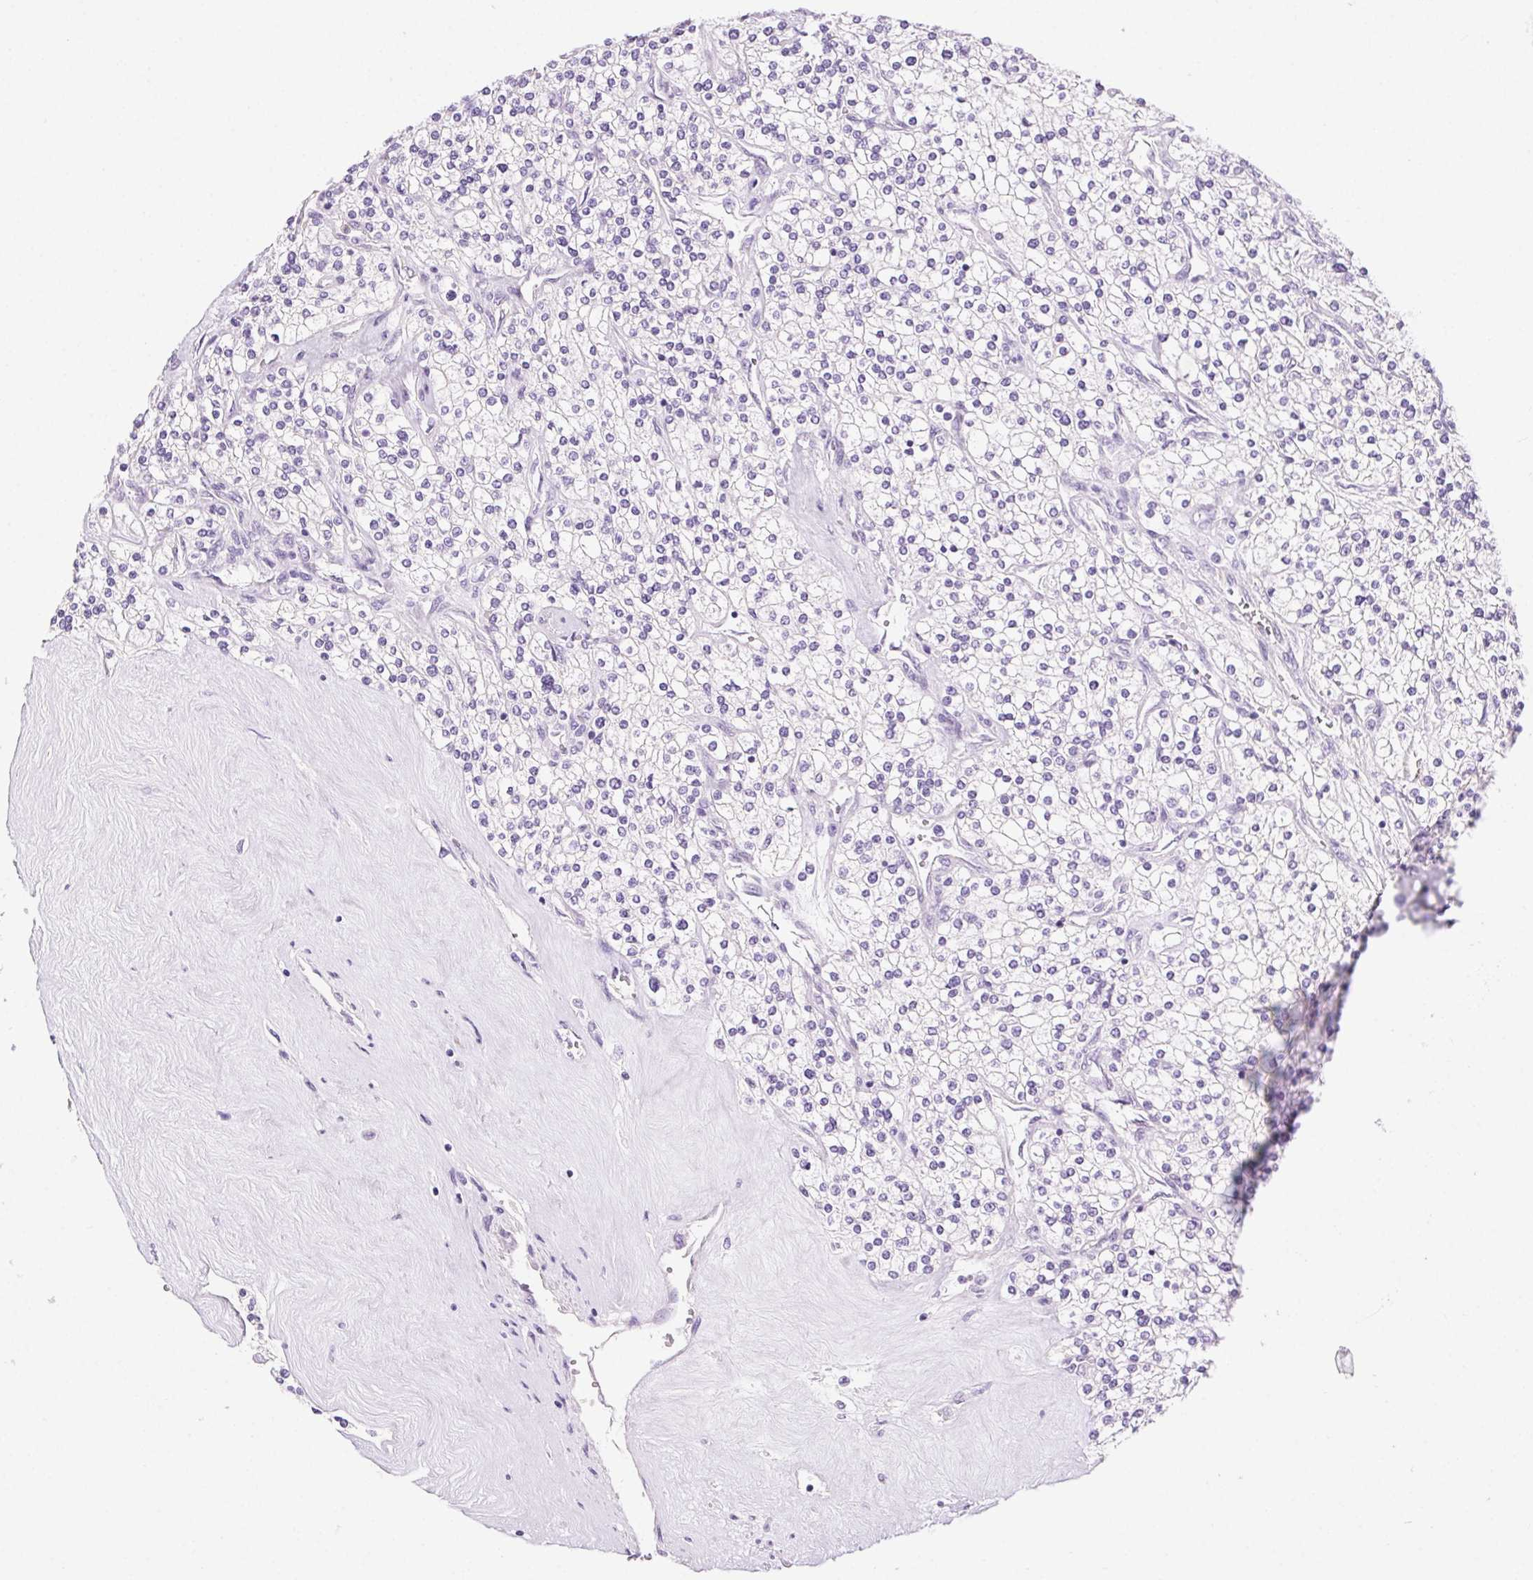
{"staining": {"intensity": "negative", "quantity": "none", "location": "none"}, "tissue": "renal cancer", "cell_type": "Tumor cells", "image_type": "cancer", "snomed": [{"axis": "morphology", "description": "Adenocarcinoma, NOS"}, {"axis": "topography", "description": "Kidney"}], "caption": "This is an IHC photomicrograph of adenocarcinoma (renal). There is no staining in tumor cells.", "gene": "SHCBP1L", "patient": {"sex": "male", "age": 80}}